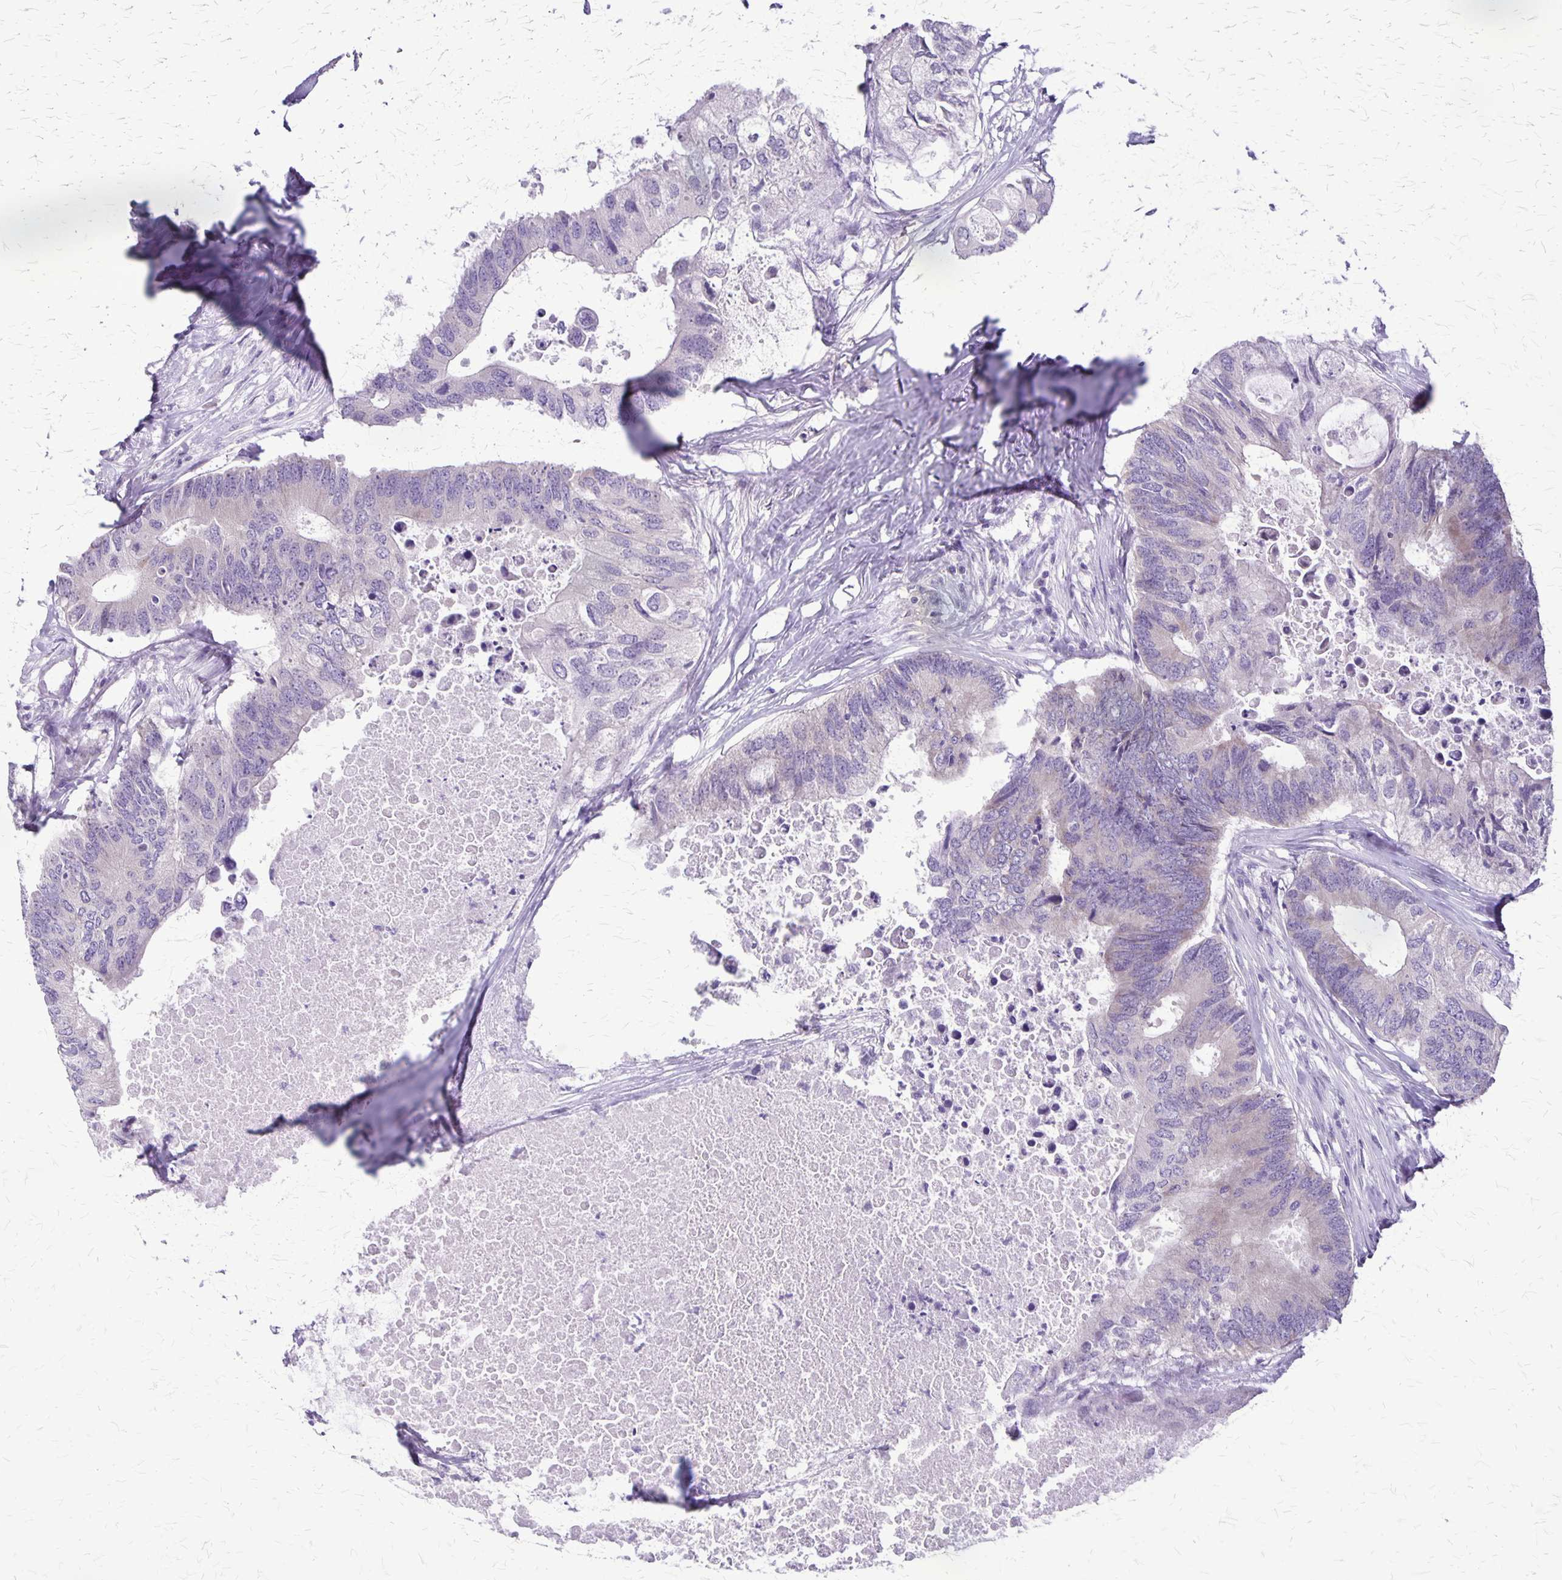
{"staining": {"intensity": "weak", "quantity": "<25%", "location": "cytoplasmic/membranous"}, "tissue": "colorectal cancer", "cell_type": "Tumor cells", "image_type": "cancer", "snomed": [{"axis": "morphology", "description": "Adenocarcinoma, NOS"}, {"axis": "topography", "description": "Colon"}], "caption": "A histopathology image of colorectal adenocarcinoma stained for a protein shows no brown staining in tumor cells. Nuclei are stained in blue.", "gene": "PLXNB3", "patient": {"sex": "male", "age": 71}}